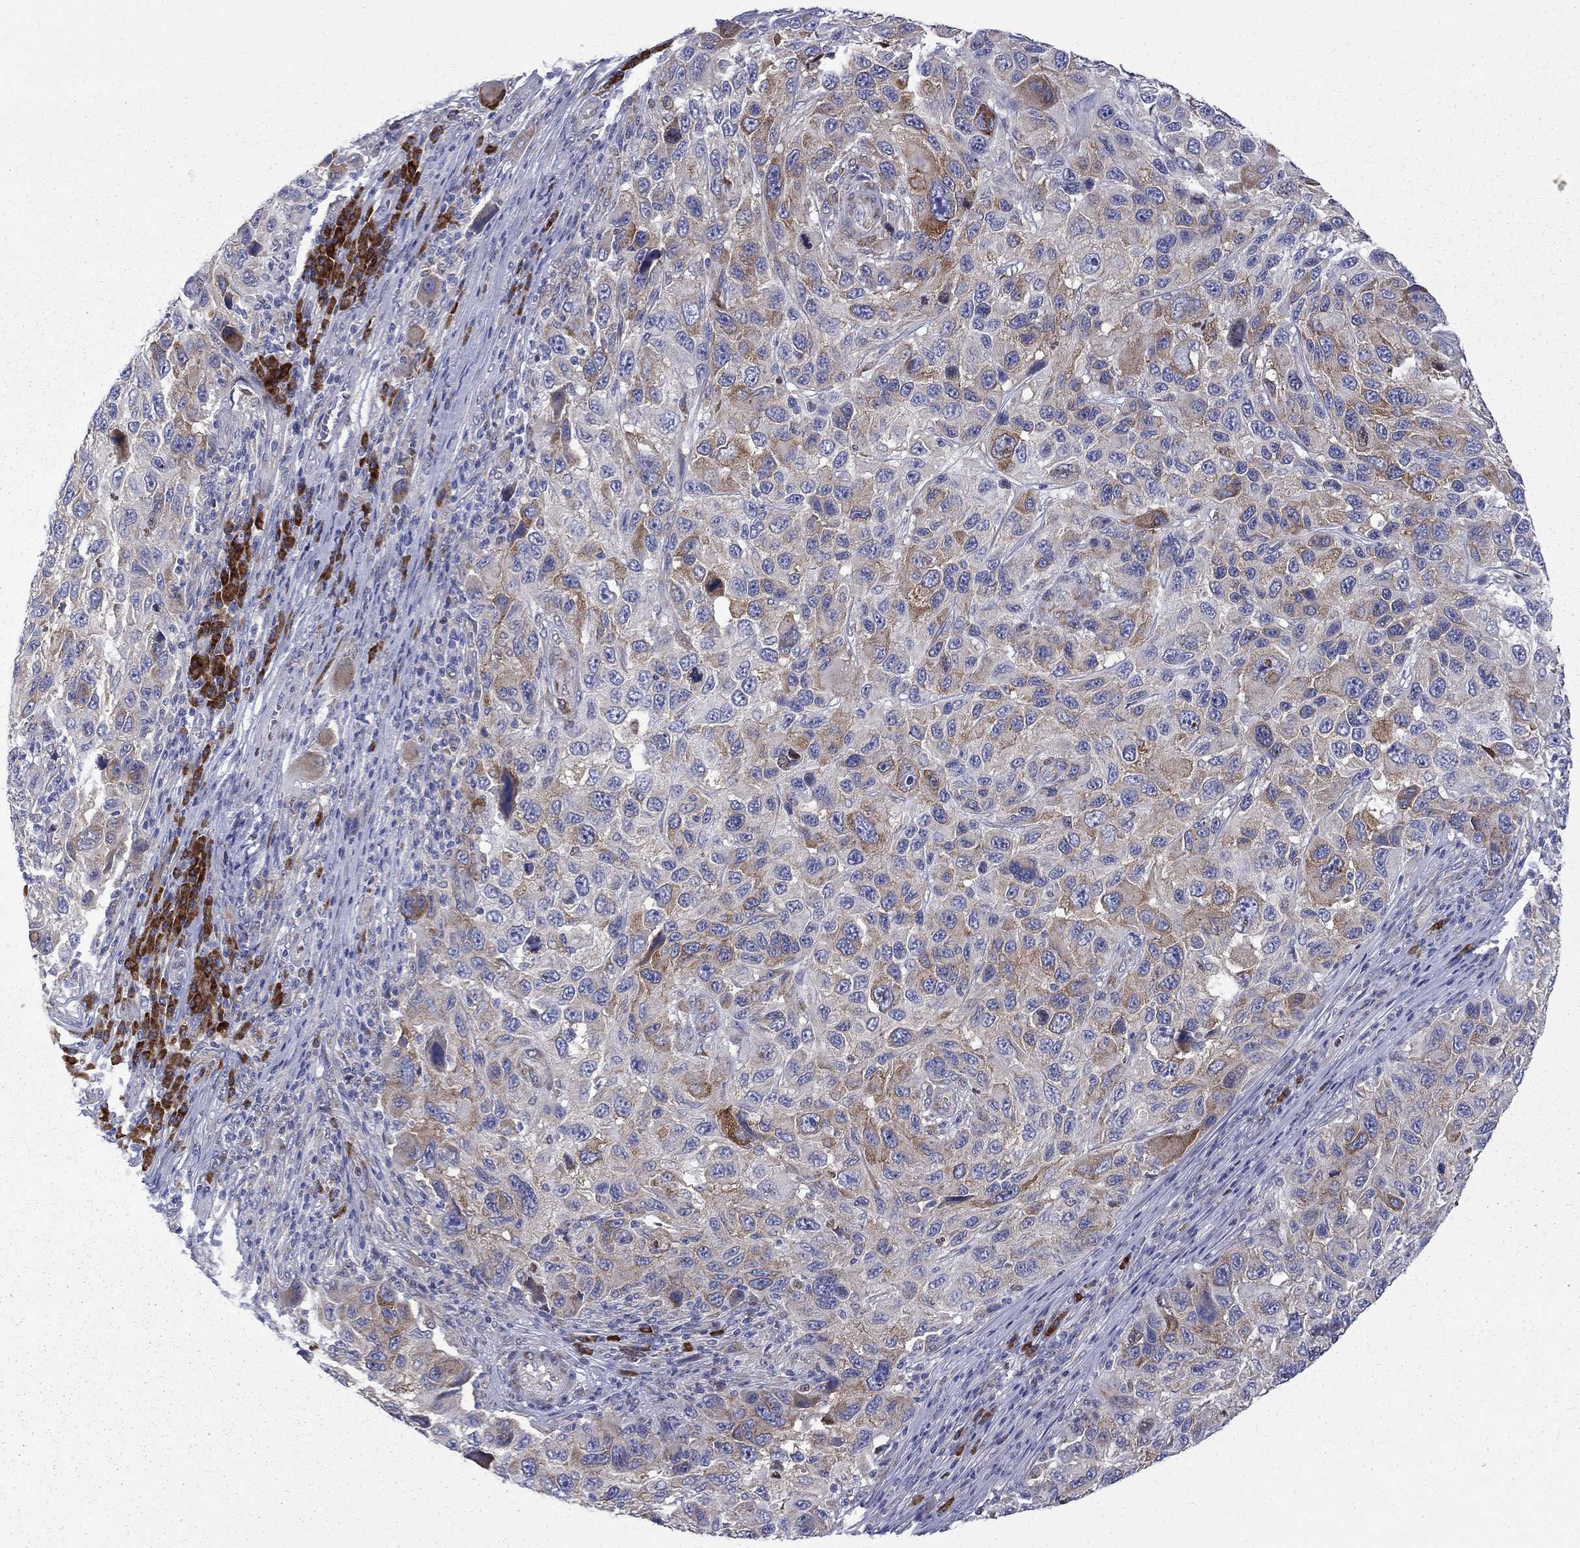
{"staining": {"intensity": "moderate", "quantity": "25%-75%", "location": "cytoplasmic/membranous"}, "tissue": "melanoma", "cell_type": "Tumor cells", "image_type": "cancer", "snomed": [{"axis": "morphology", "description": "Malignant melanoma, NOS"}, {"axis": "topography", "description": "Skin"}], "caption": "IHC micrograph of neoplastic tissue: human melanoma stained using immunohistochemistry reveals medium levels of moderate protein expression localized specifically in the cytoplasmic/membranous of tumor cells, appearing as a cytoplasmic/membranous brown color.", "gene": "PABPC4", "patient": {"sex": "male", "age": 53}}